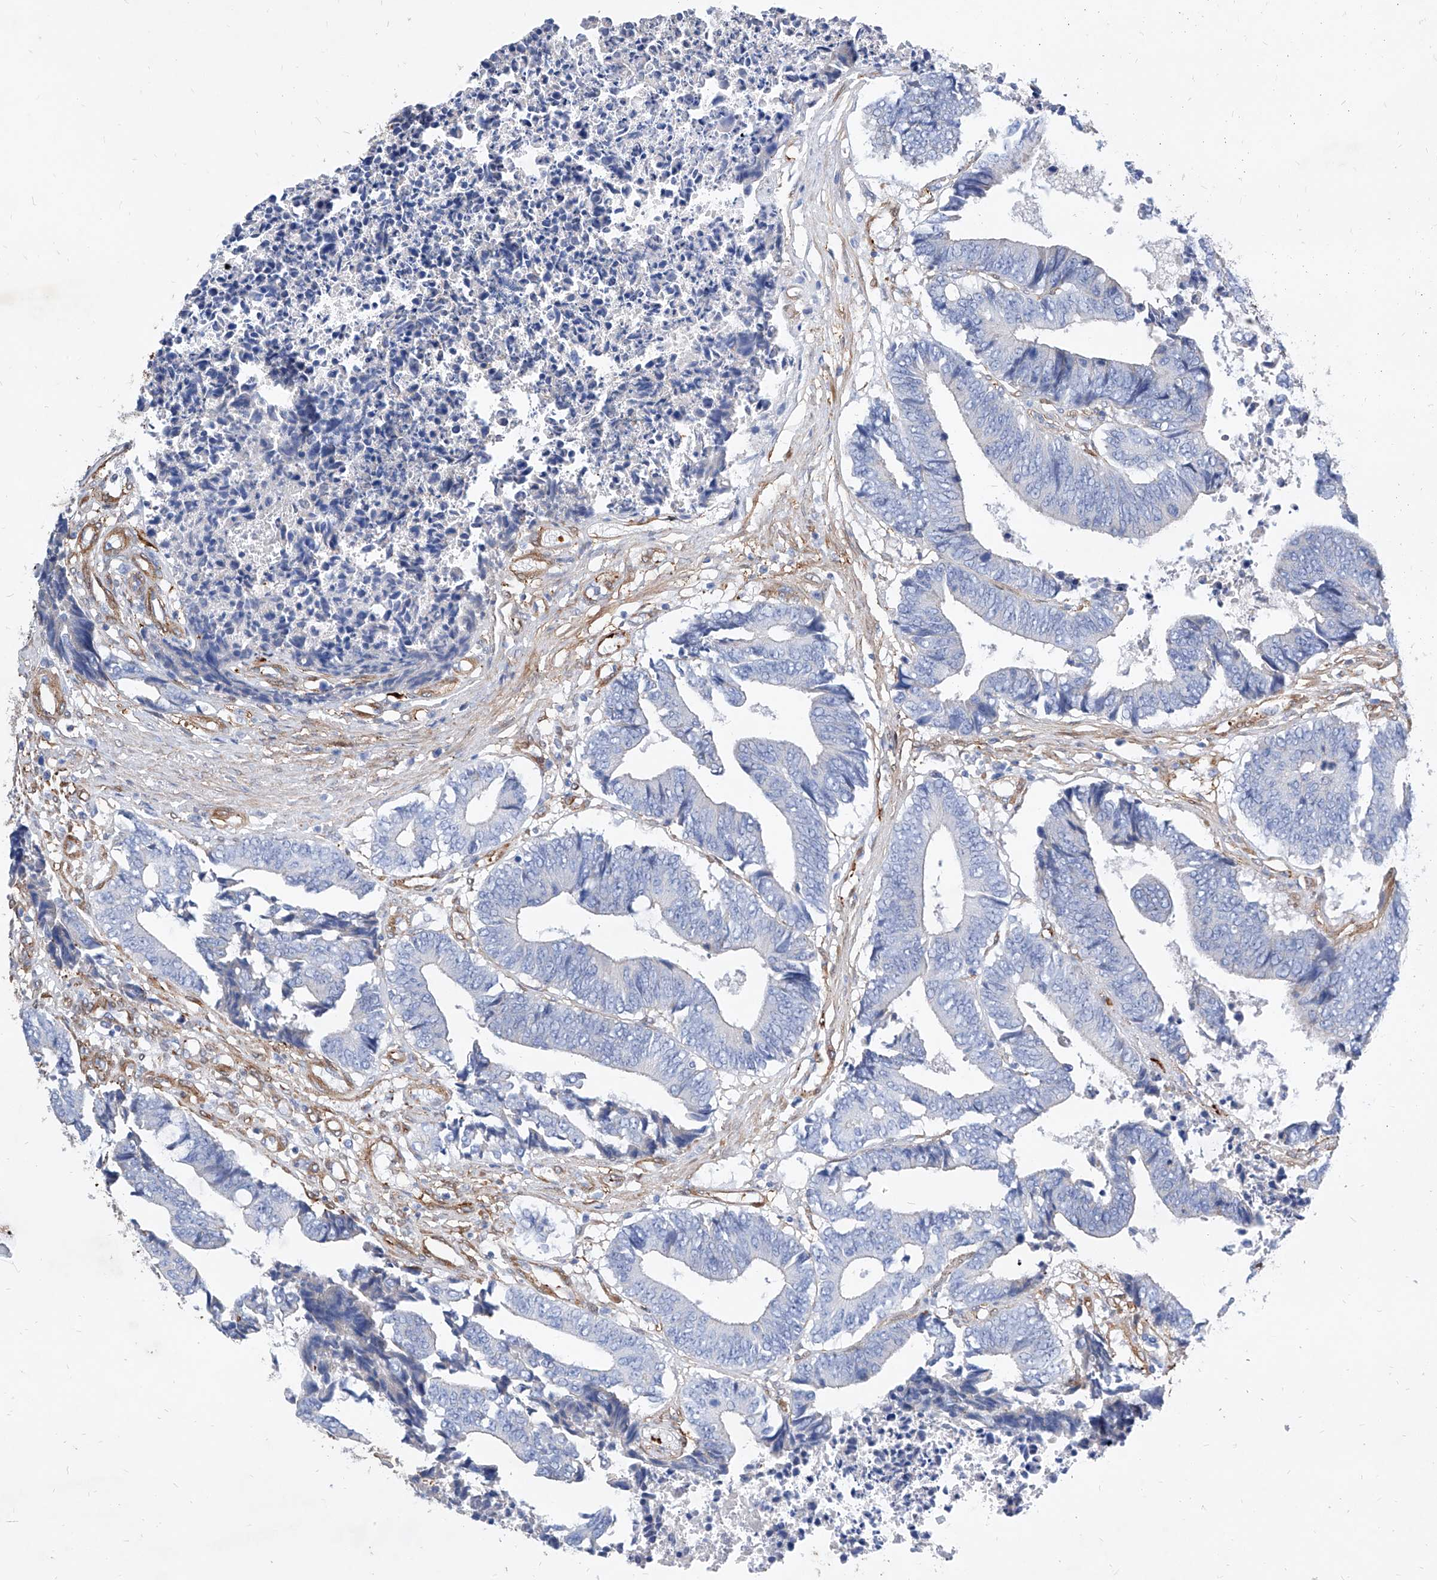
{"staining": {"intensity": "negative", "quantity": "none", "location": "none"}, "tissue": "colorectal cancer", "cell_type": "Tumor cells", "image_type": "cancer", "snomed": [{"axis": "morphology", "description": "Adenocarcinoma, NOS"}, {"axis": "topography", "description": "Rectum"}], "caption": "Colorectal cancer (adenocarcinoma) stained for a protein using immunohistochemistry (IHC) displays no expression tumor cells.", "gene": "TAS2R60", "patient": {"sex": "male", "age": 84}}